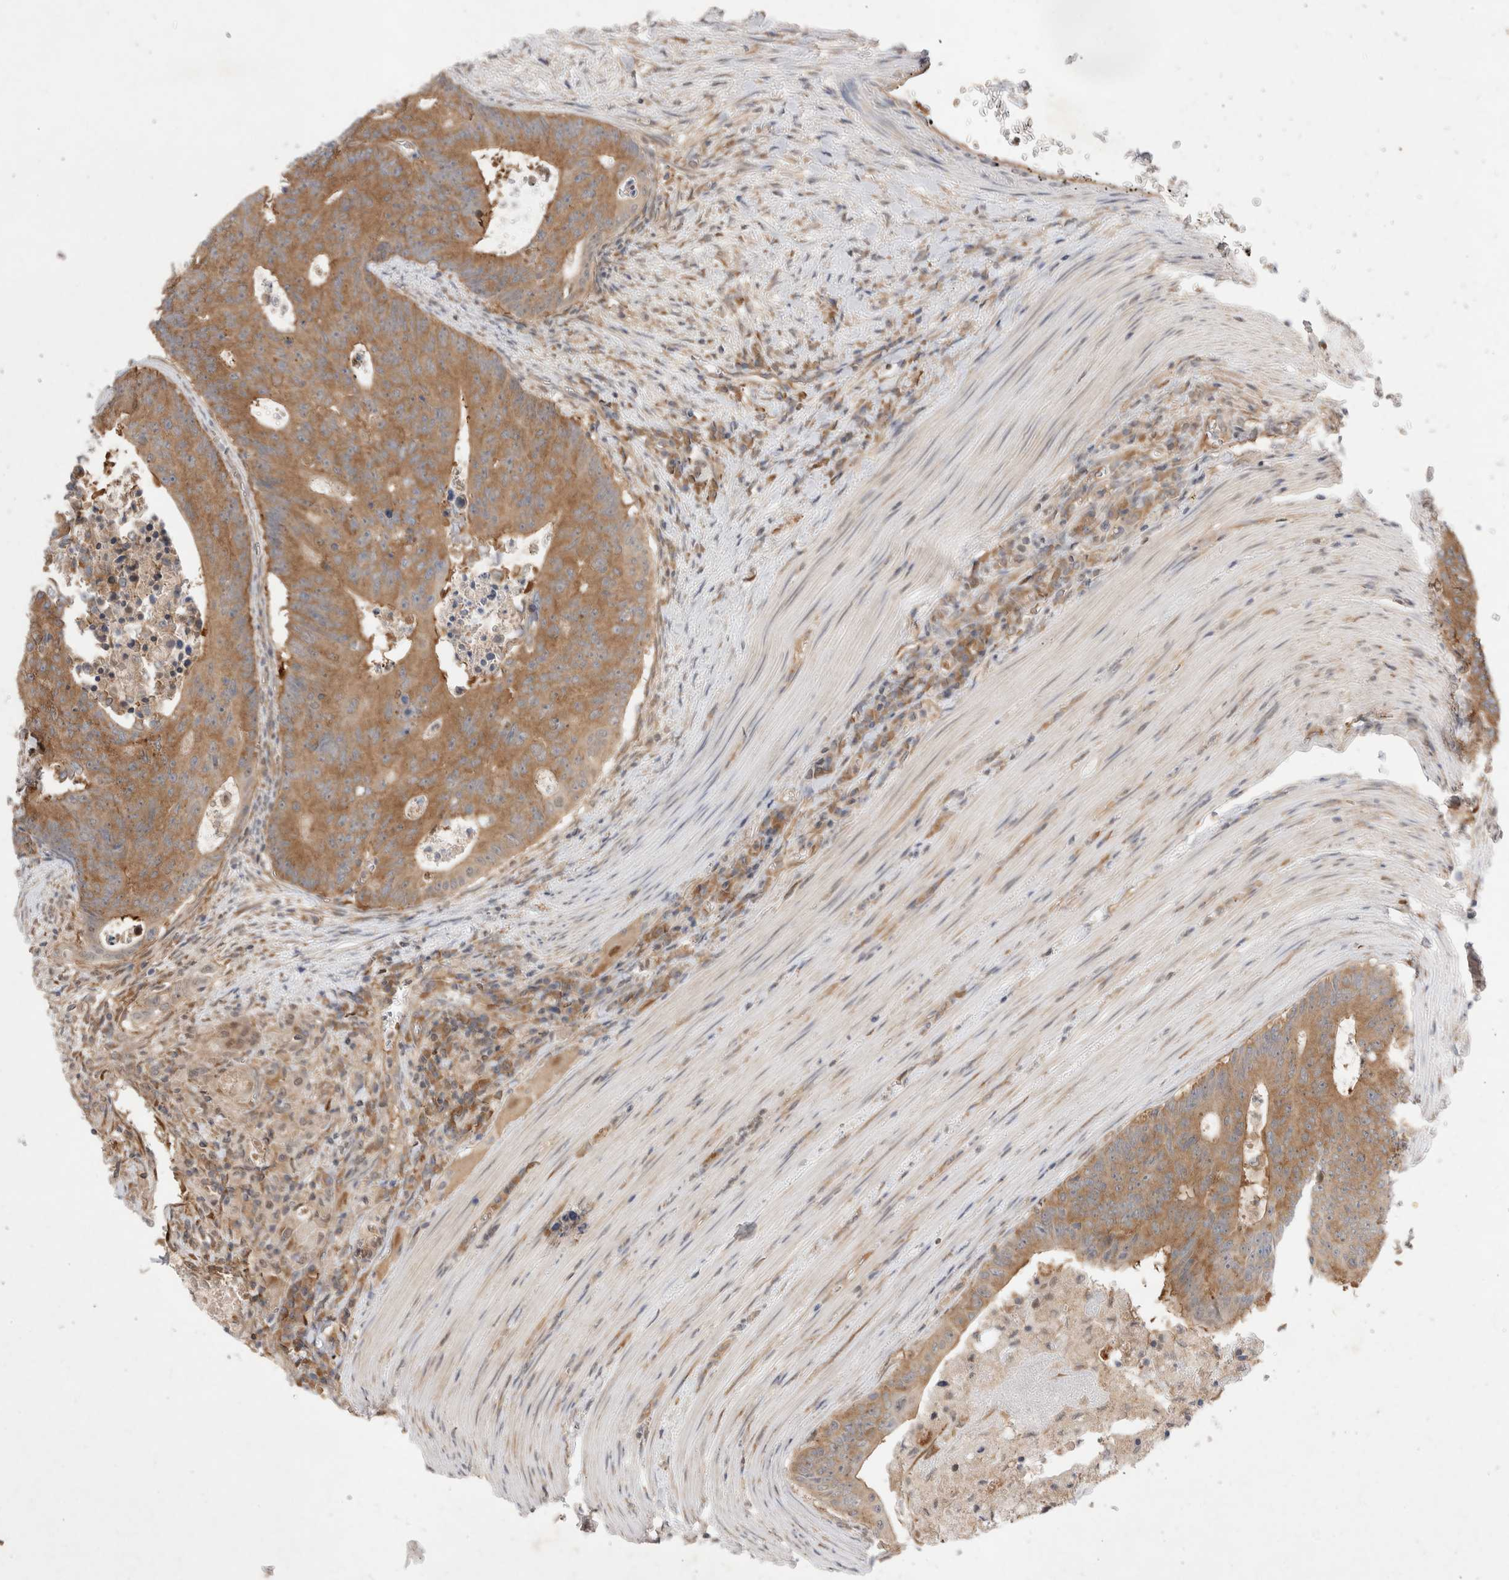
{"staining": {"intensity": "moderate", "quantity": ">75%", "location": "cytoplasmic/membranous"}, "tissue": "colorectal cancer", "cell_type": "Tumor cells", "image_type": "cancer", "snomed": [{"axis": "morphology", "description": "Adenocarcinoma, NOS"}, {"axis": "topography", "description": "Colon"}], "caption": "Immunohistochemistry (DAB (3,3'-diaminobenzidine)) staining of human colorectal cancer exhibits moderate cytoplasmic/membranous protein staining in approximately >75% of tumor cells.", "gene": "EIF3E", "patient": {"sex": "male", "age": 87}}